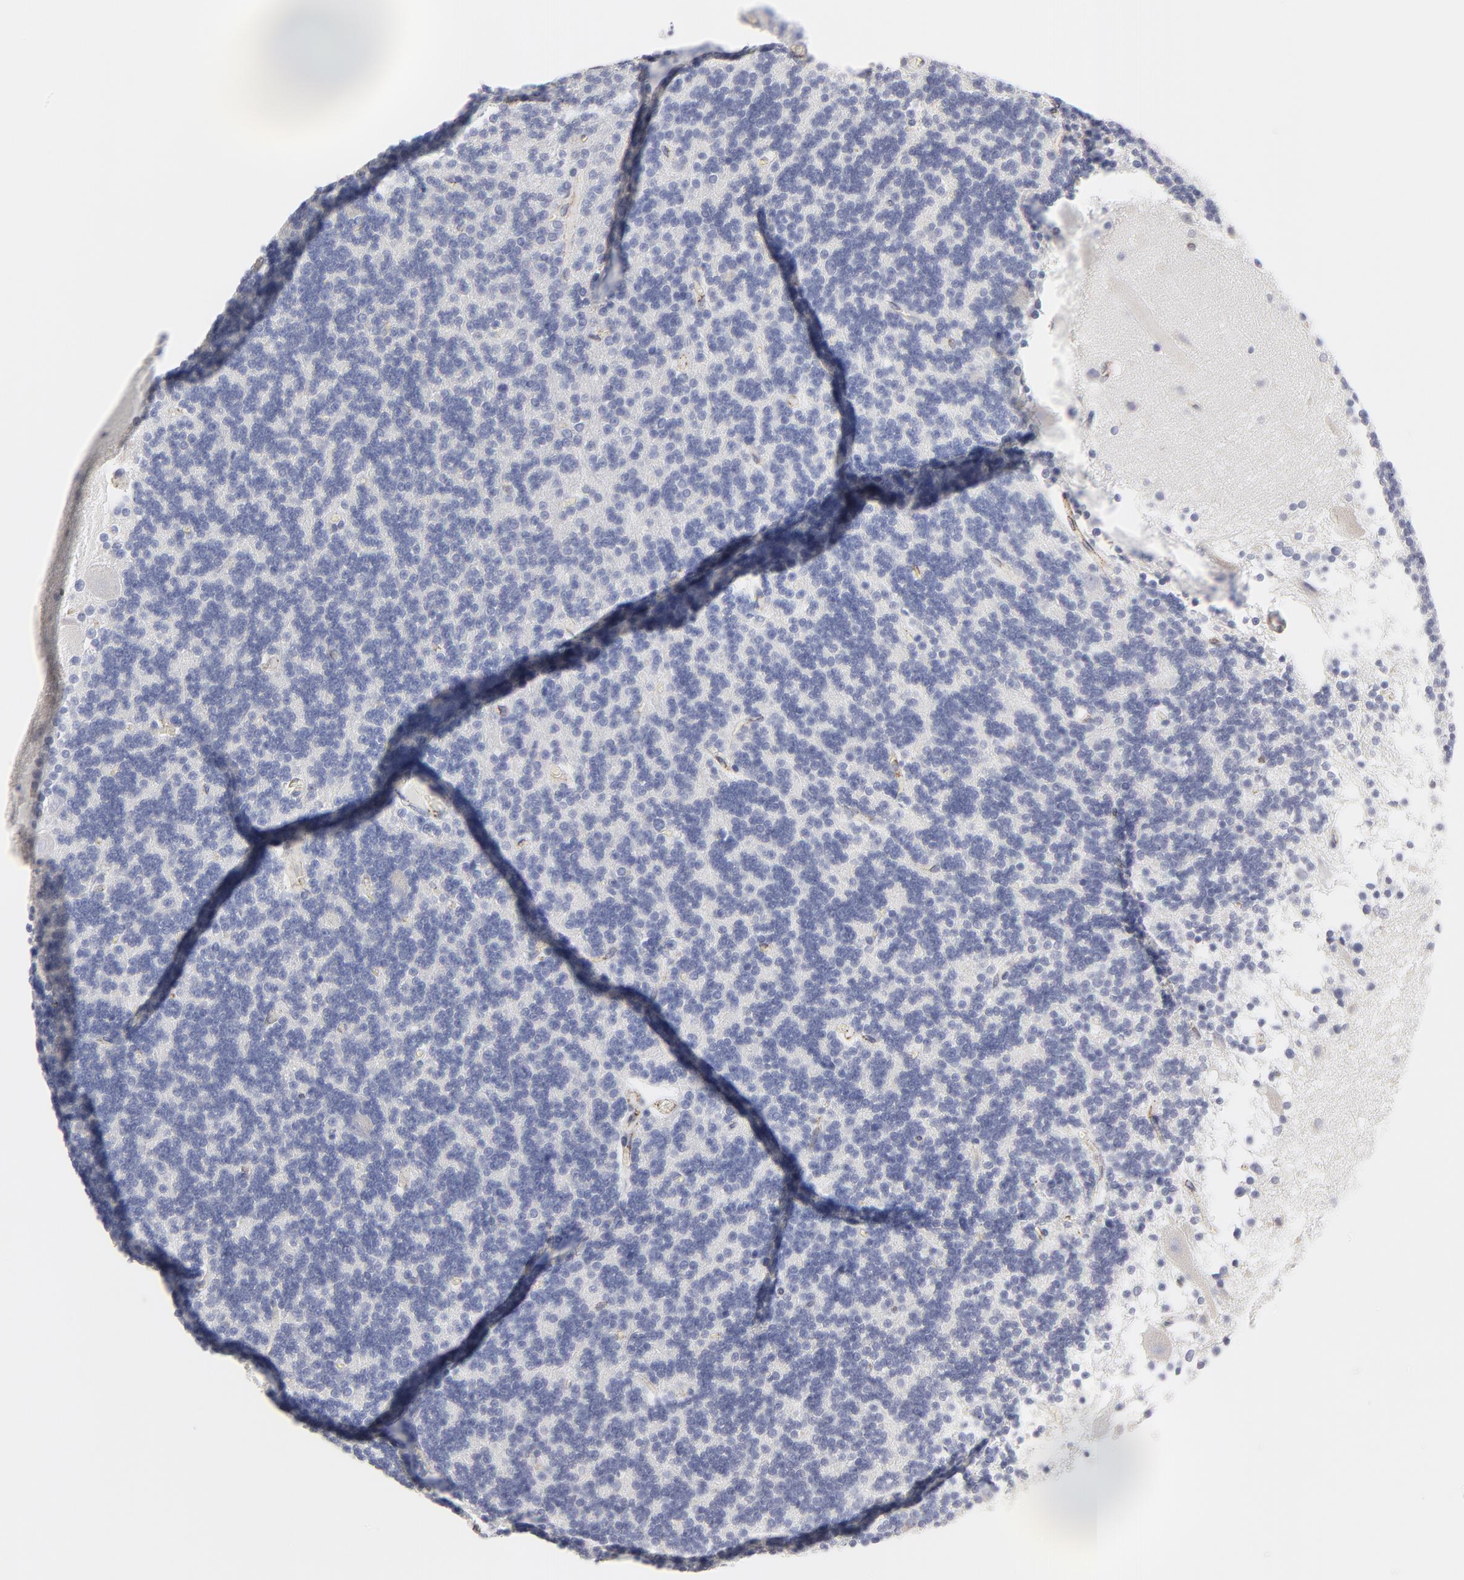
{"staining": {"intensity": "negative", "quantity": "none", "location": "none"}, "tissue": "cerebellum", "cell_type": "Cells in granular layer", "image_type": "normal", "snomed": [{"axis": "morphology", "description": "Normal tissue, NOS"}, {"axis": "topography", "description": "Cerebellum"}], "caption": "Human cerebellum stained for a protein using immunohistochemistry reveals no staining in cells in granular layer.", "gene": "TRIM22", "patient": {"sex": "female", "age": 54}}